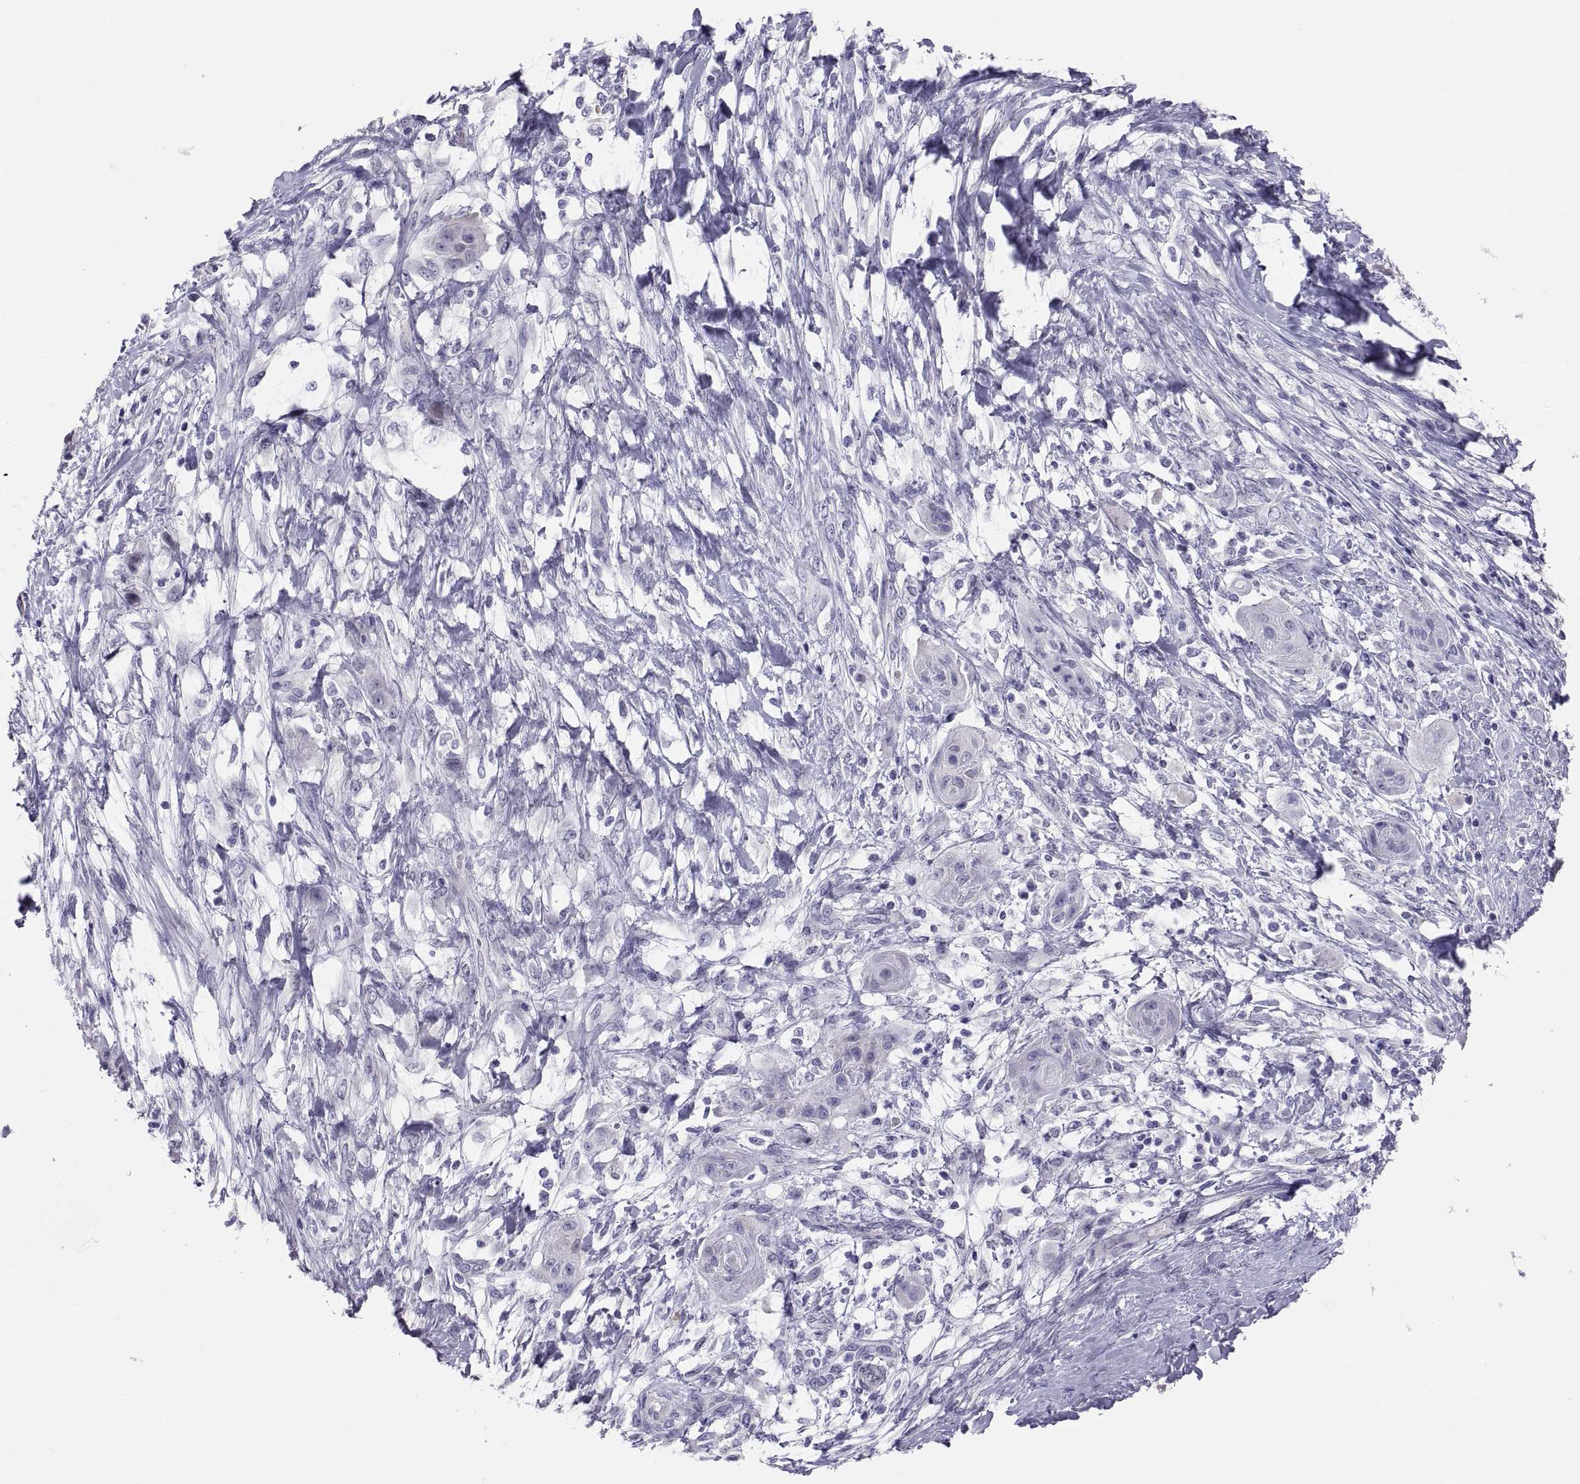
{"staining": {"intensity": "negative", "quantity": "none", "location": "none"}, "tissue": "skin cancer", "cell_type": "Tumor cells", "image_type": "cancer", "snomed": [{"axis": "morphology", "description": "Squamous cell carcinoma, NOS"}, {"axis": "topography", "description": "Skin"}], "caption": "This is an immunohistochemistry histopathology image of squamous cell carcinoma (skin). There is no staining in tumor cells.", "gene": "FAM170A", "patient": {"sex": "male", "age": 62}}